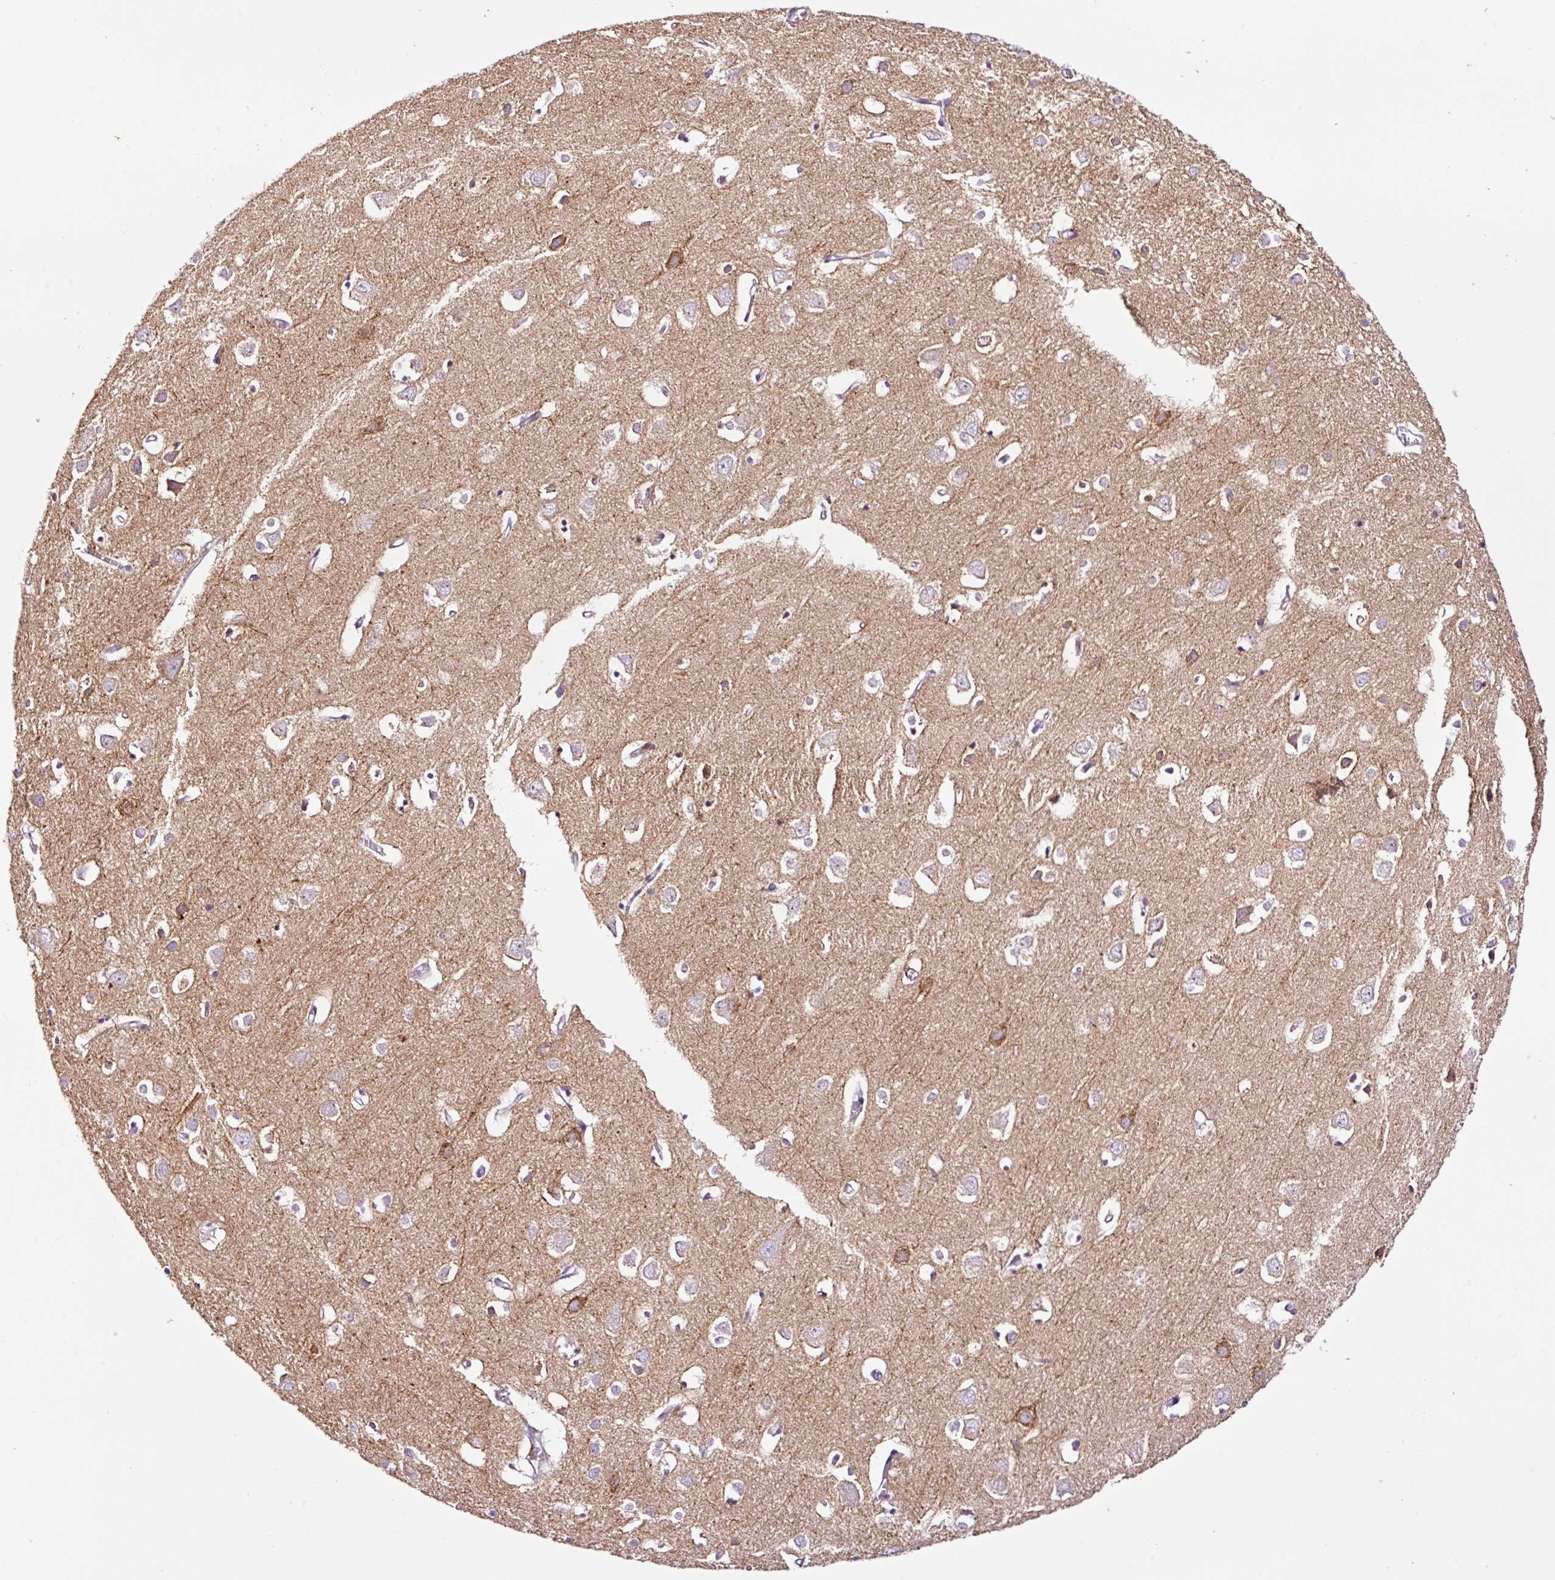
{"staining": {"intensity": "negative", "quantity": "none", "location": "none"}, "tissue": "cerebral cortex", "cell_type": "Endothelial cells", "image_type": "normal", "snomed": [{"axis": "morphology", "description": "Normal tissue, NOS"}, {"axis": "topography", "description": "Cerebral cortex"}], "caption": "The image displays no staining of endothelial cells in unremarkable cerebral cortex.", "gene": "PAM", "patient": {"sex": "male", "age": 70}}